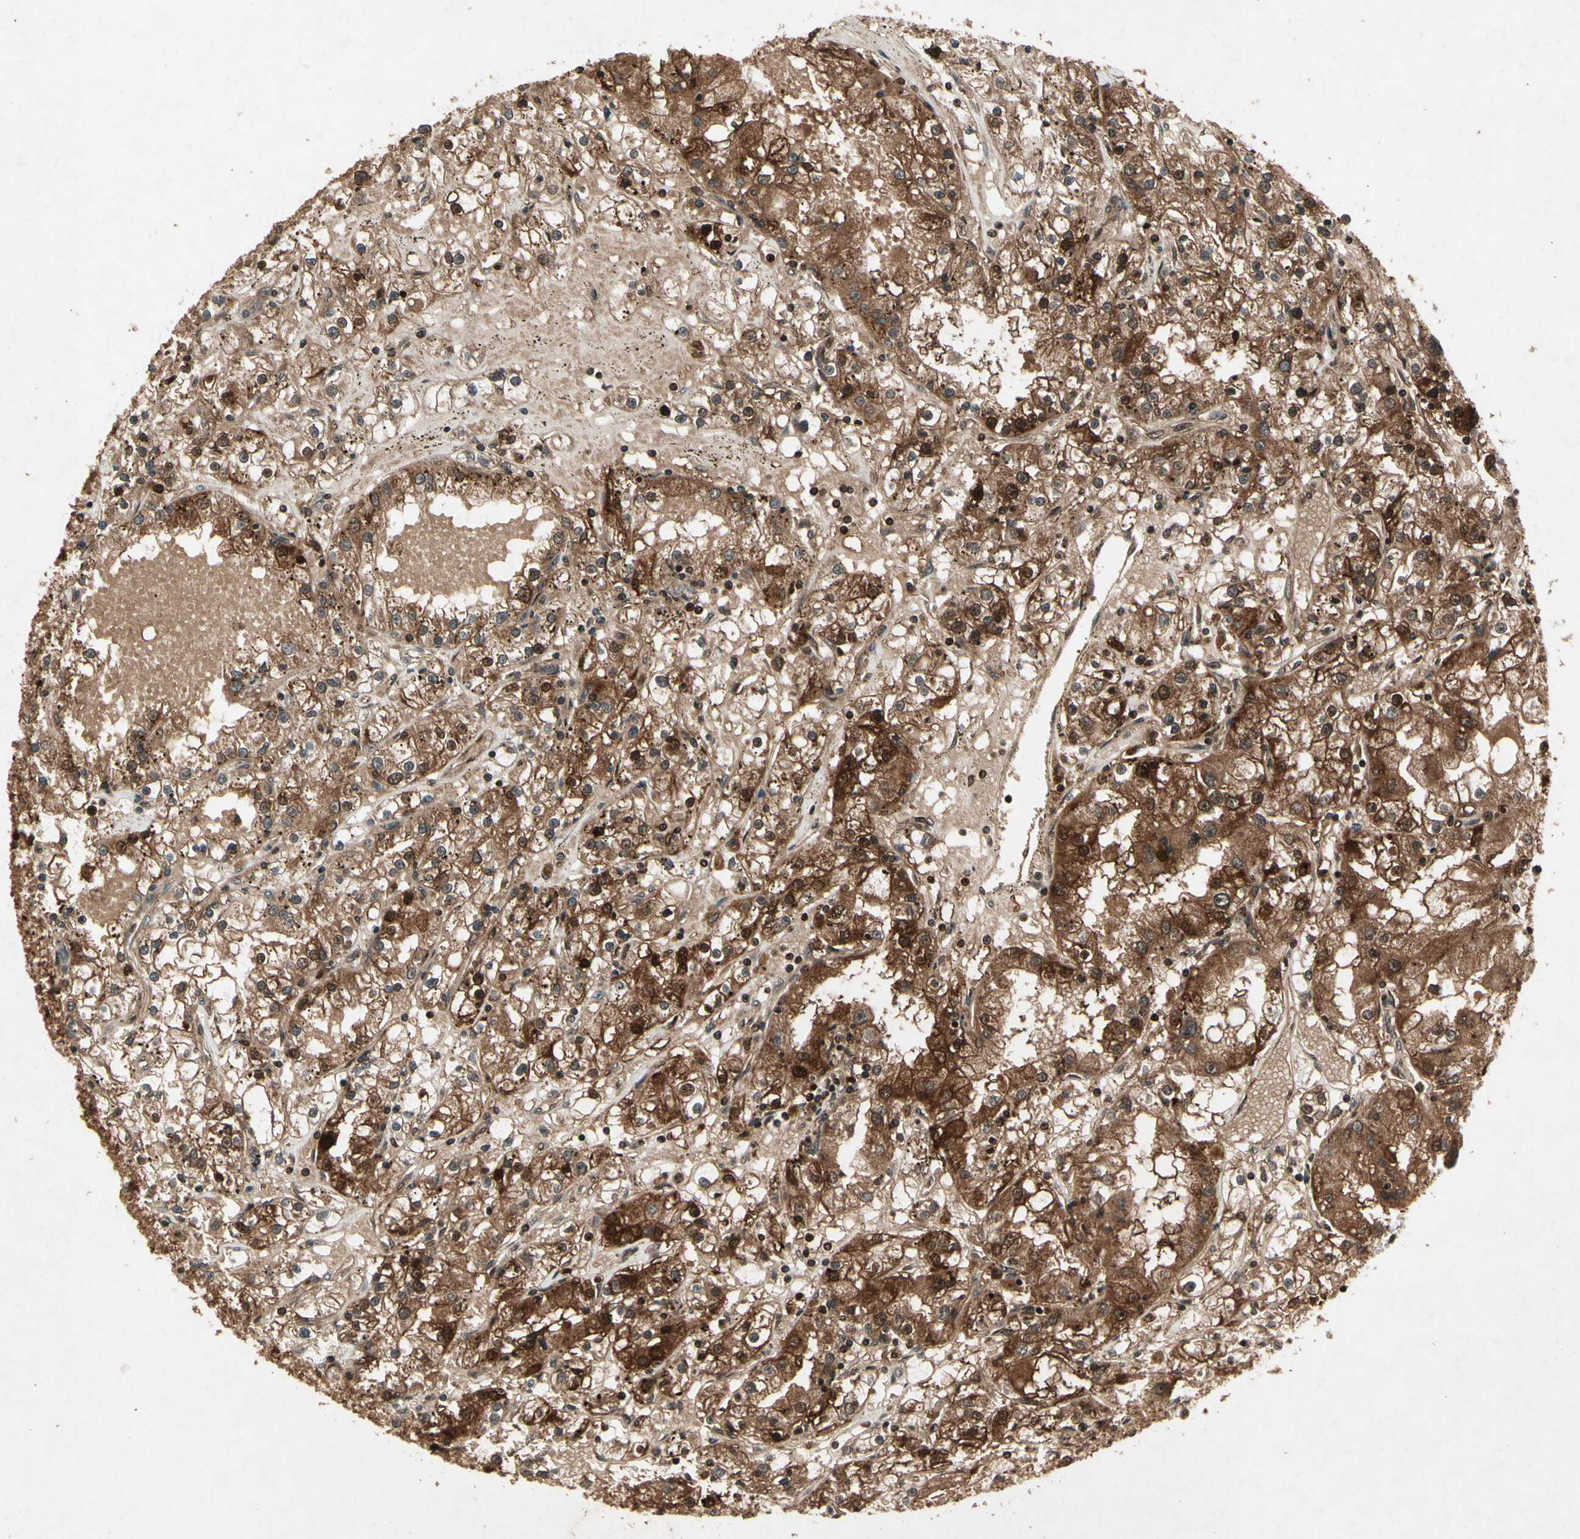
{"staining": {"intensity": "moderate", "quantity": ">75%", "location": "cytoplasmic/membranous"}, "tissue": "renal cancer", "cell_type": "Tumor cells", "image_type": "cancer", "snomed": [{"axis": "morphology", "description": "Adenocarcinoma, NOS"}, {"axis": "topography", "description": "Kidney"}], "caption": "Immunohistochemistry (DAB) staining of adenocarcinoma (renal) displays moderate cytoplasmic/membranous protein expression in about >75% of tumor cells.", "gene": "GLRX", "patient": {"sex": "male", "age": 56}}